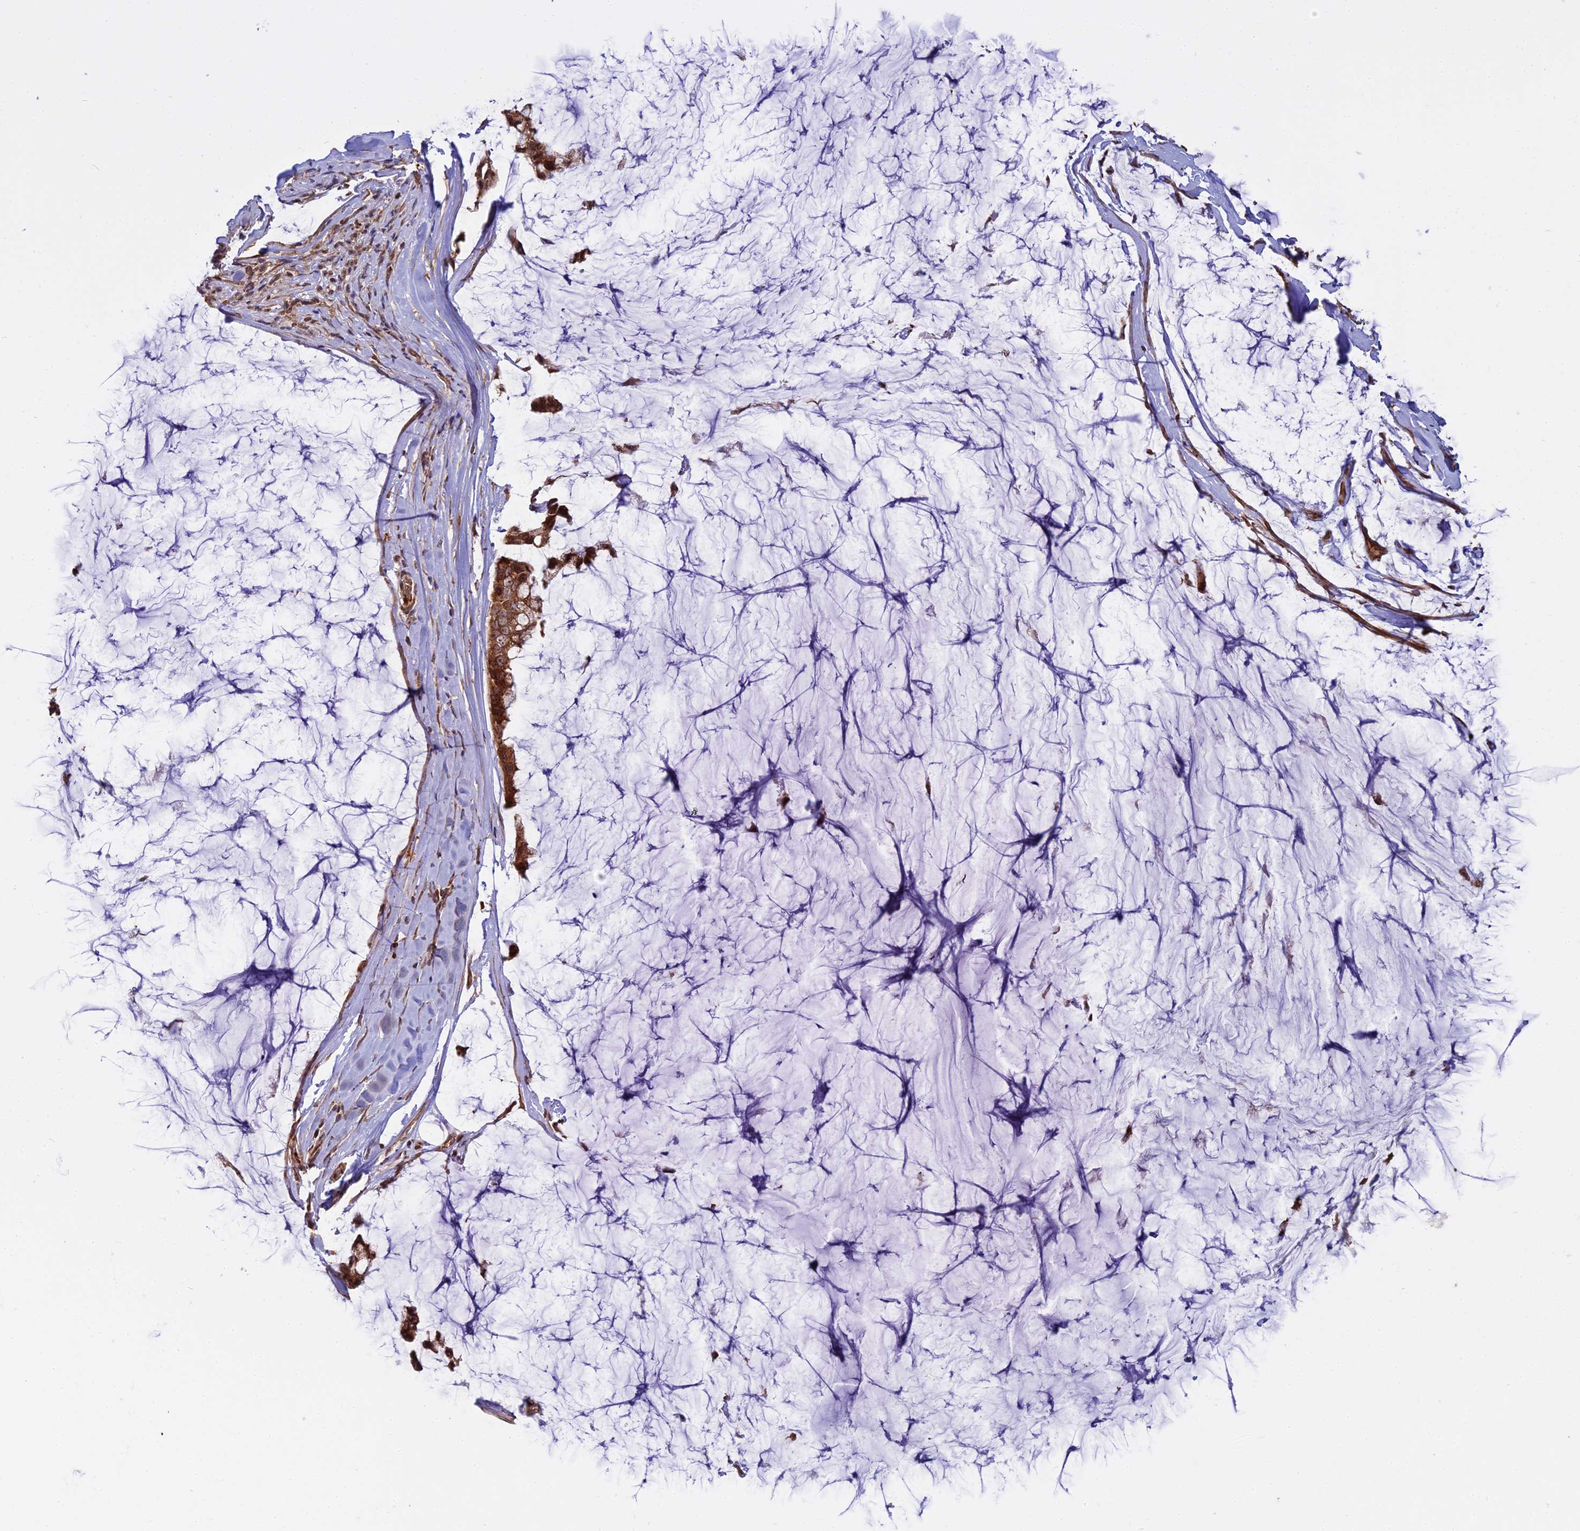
{"staining": {"intensity": "strong", "quantity": ">75%", "location": "cytoplasmic/membranous"}, "tissue": "ovarian cancer", "cell_type": "Tumor cells", "image_type": "cancer", "snomed": [{"axis": "morphology", "description": "Cystadenocarcinoma, mucinous, NOS"}, {"axis": "topography", "description": "Ovary"}], "caption": "A micrograph of human ovarian cancer (mucinous cystadenocarcinoma) stained for a protein reveals strong cytoplasmic/membranous brown staining in tumor cells.", "gene": "RPL26", "patient": {"sex": "female", "age": 39}}